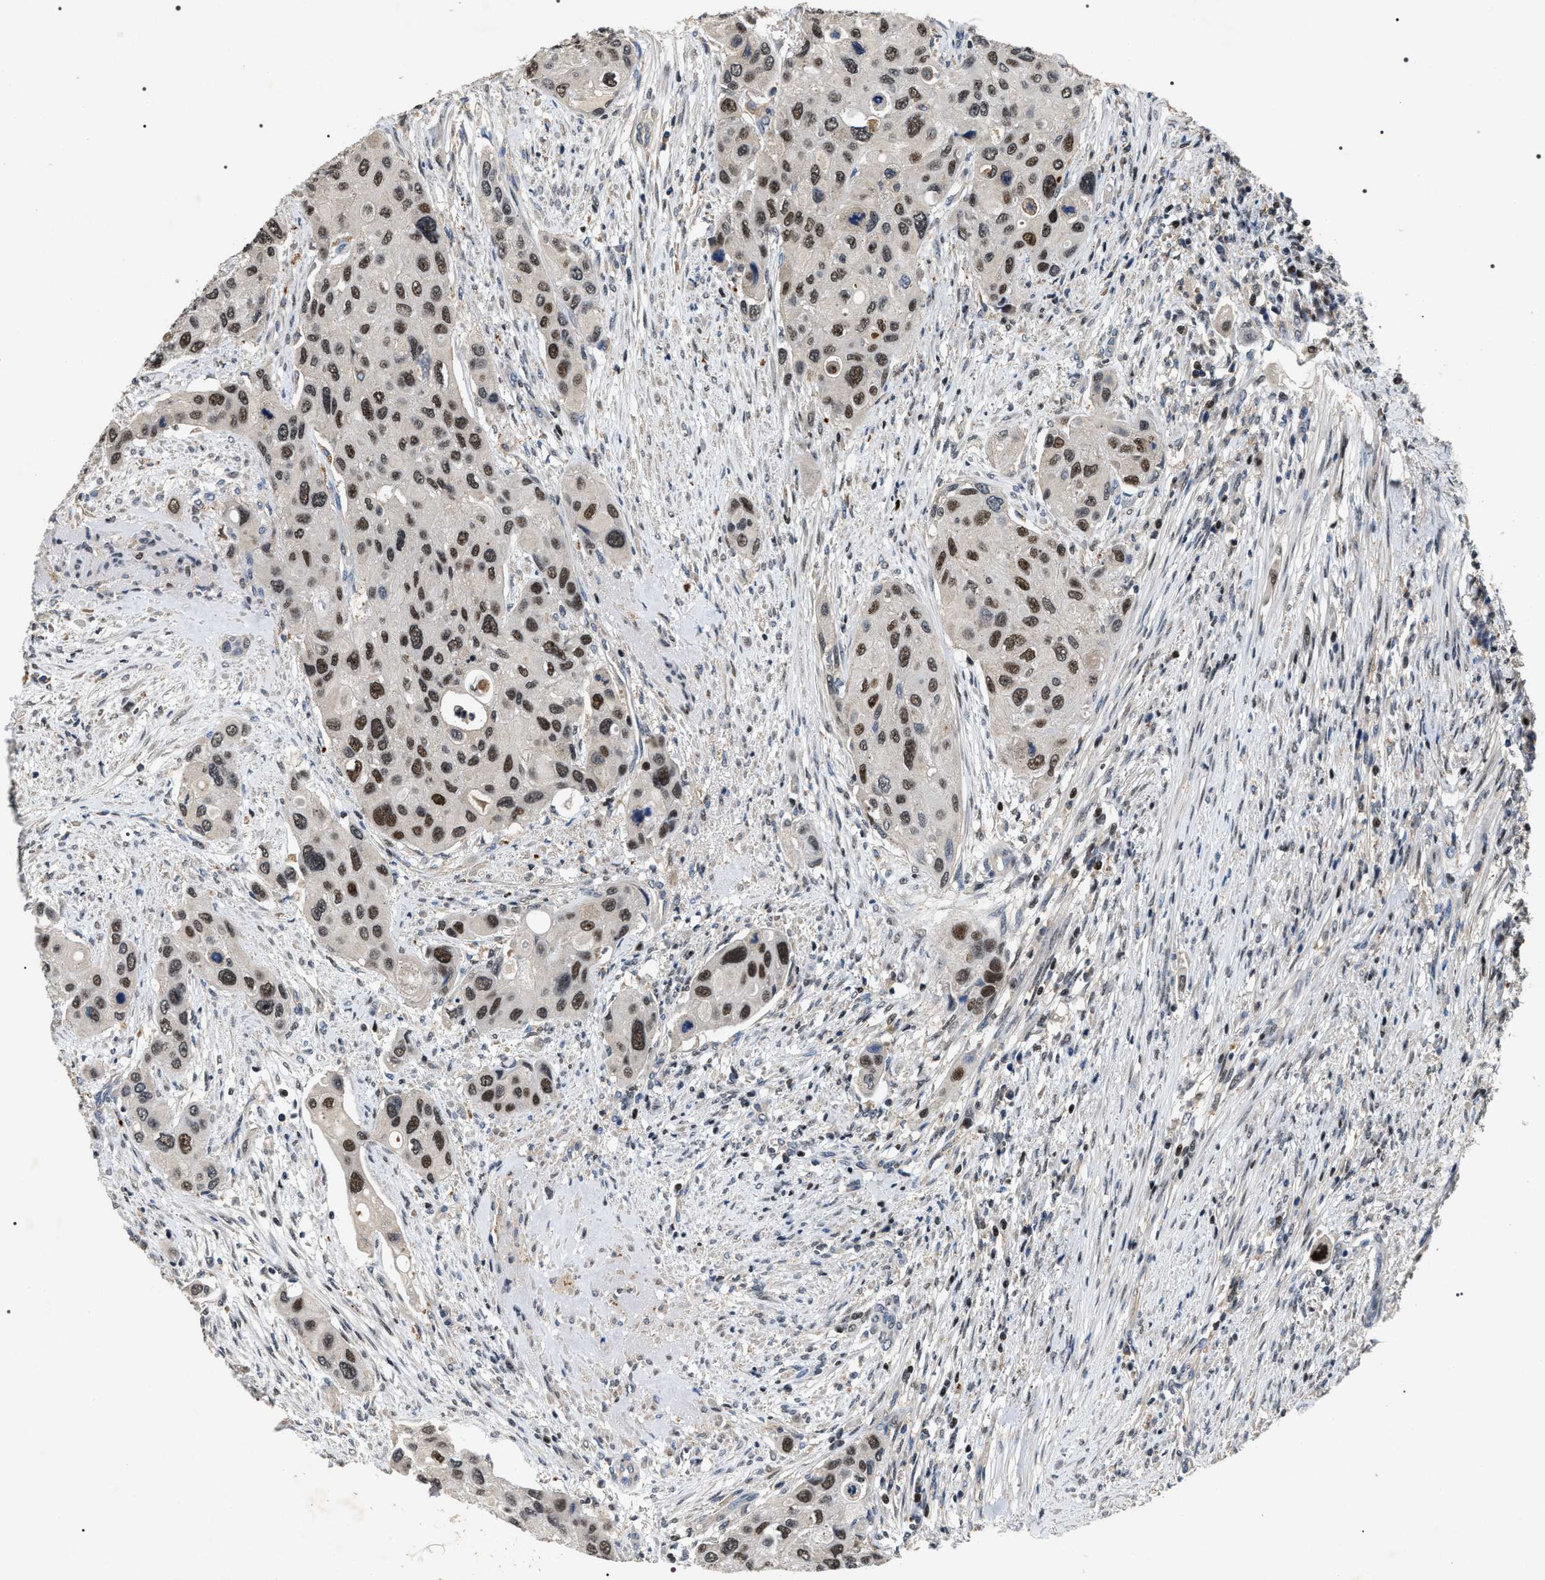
{"staining": {"intensity": "moderate", "quantity": ">75%", "location": "nuclear"}, "tissue": "urothelial cancer", "cell_type": "Tumor cells", "image_type": "cancer", "snomed": [{"axis": "morphology", "description": "Urothelial carcinoma, High grade"}, {"axis": "topography", "description": "Urinary bladder"}], "caption": "High-grade urothelial carcinoma tissue displays moderate nuclear positivity in approximately >75% of tumor cells", "gene": "C7orf25", "patient": {"sex": "female", "age": 56}}